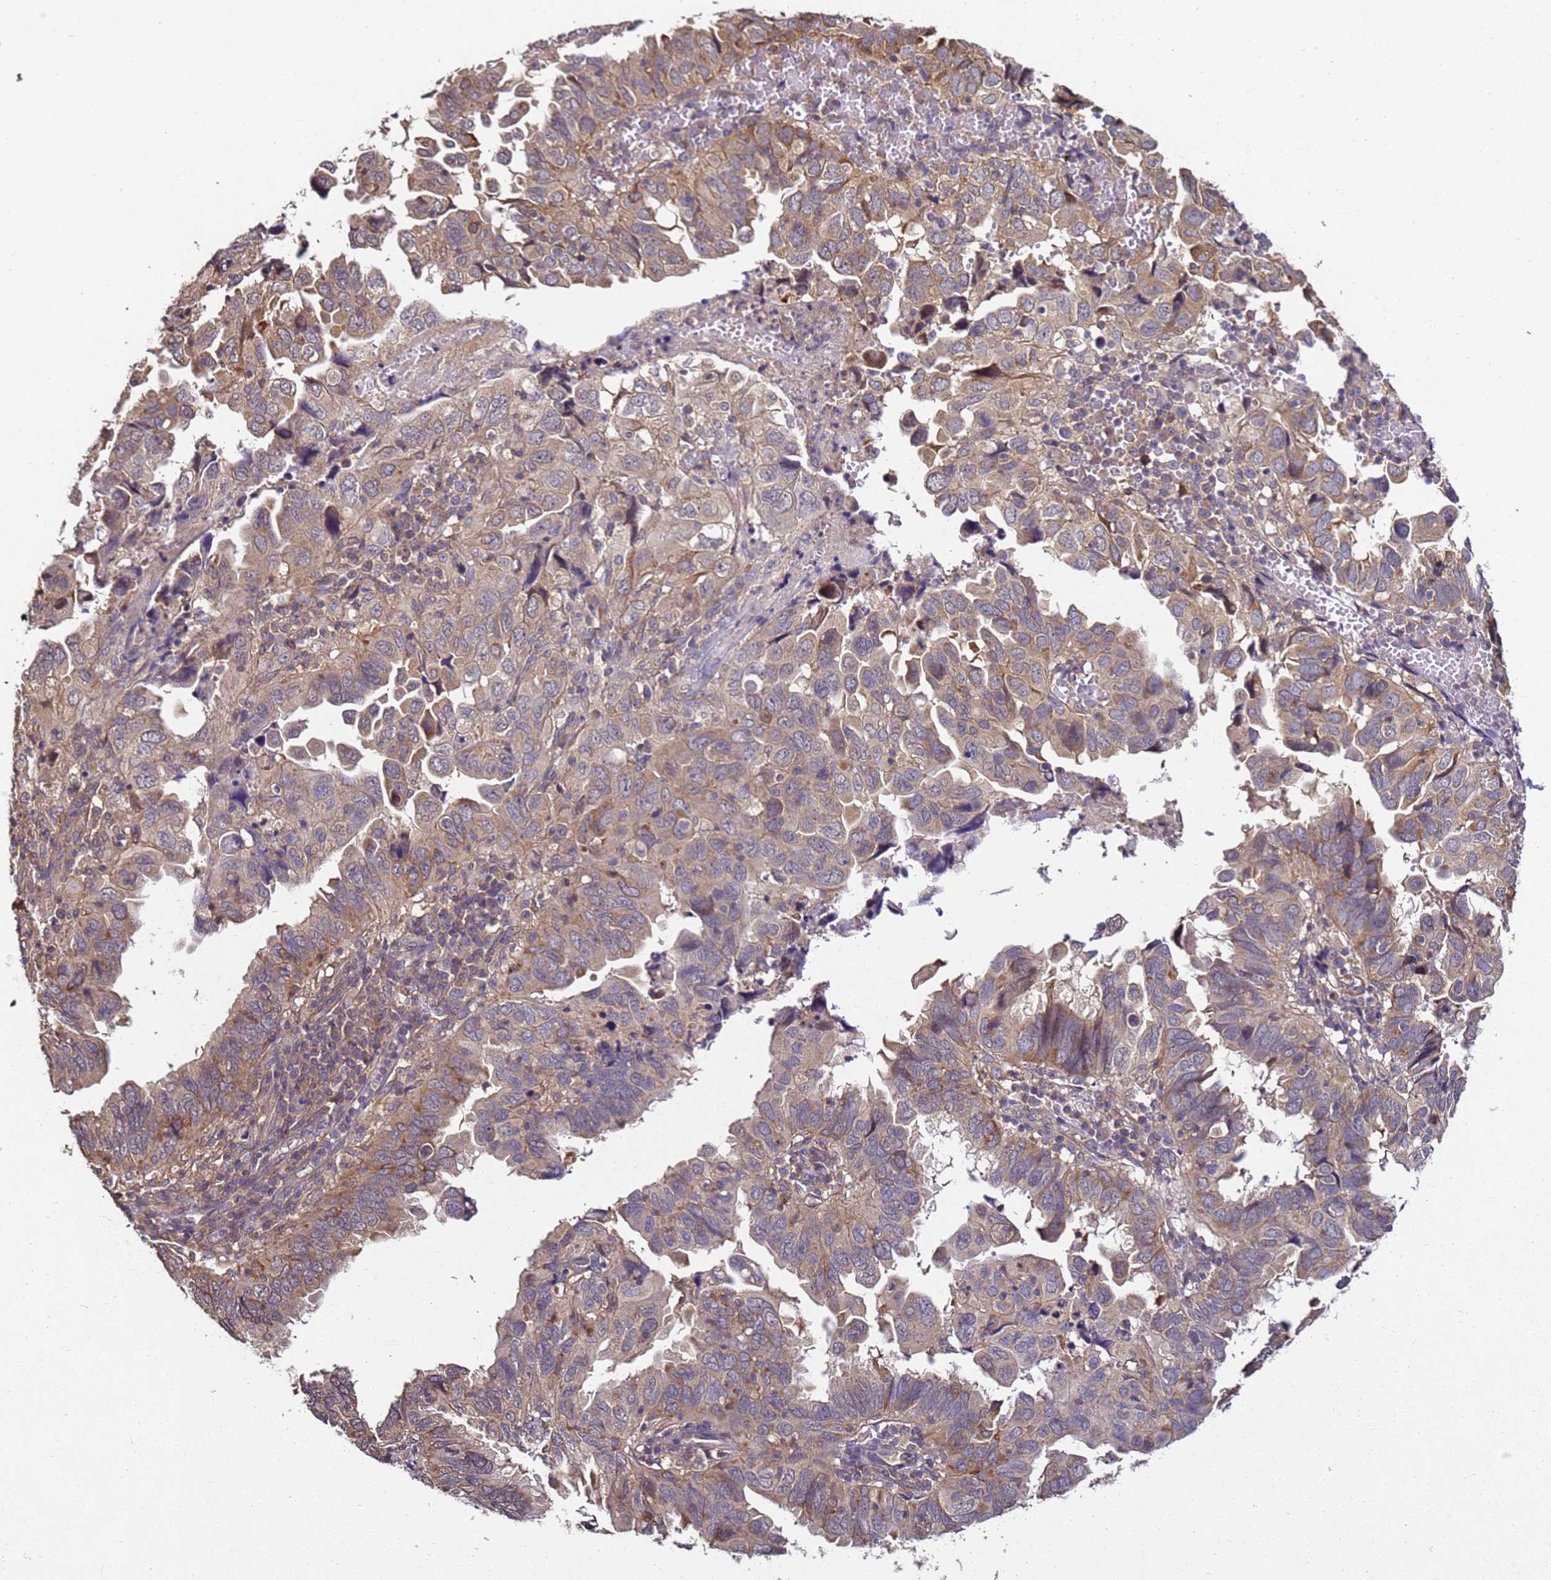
{"staining": {"intensity": "moderate", "quantity": ">75%", "location": "cytoplasmic/membranous"}, "tissue": "endometrial cancer", "cell_type": "Tumor cells", "image_type": "cancer", "snomed": [{"axis": "morphology", "description": "Adenocarcinoma, NOS"}, {"axis": "topography", "description": "Uterus"}], "caption": "Endometrial adenocarcinoma stained with a protein marker exhibits moderate staining in tumor cells.", "gene": "ANKRD17", "patient": {"sex": "female", "age": 77}}